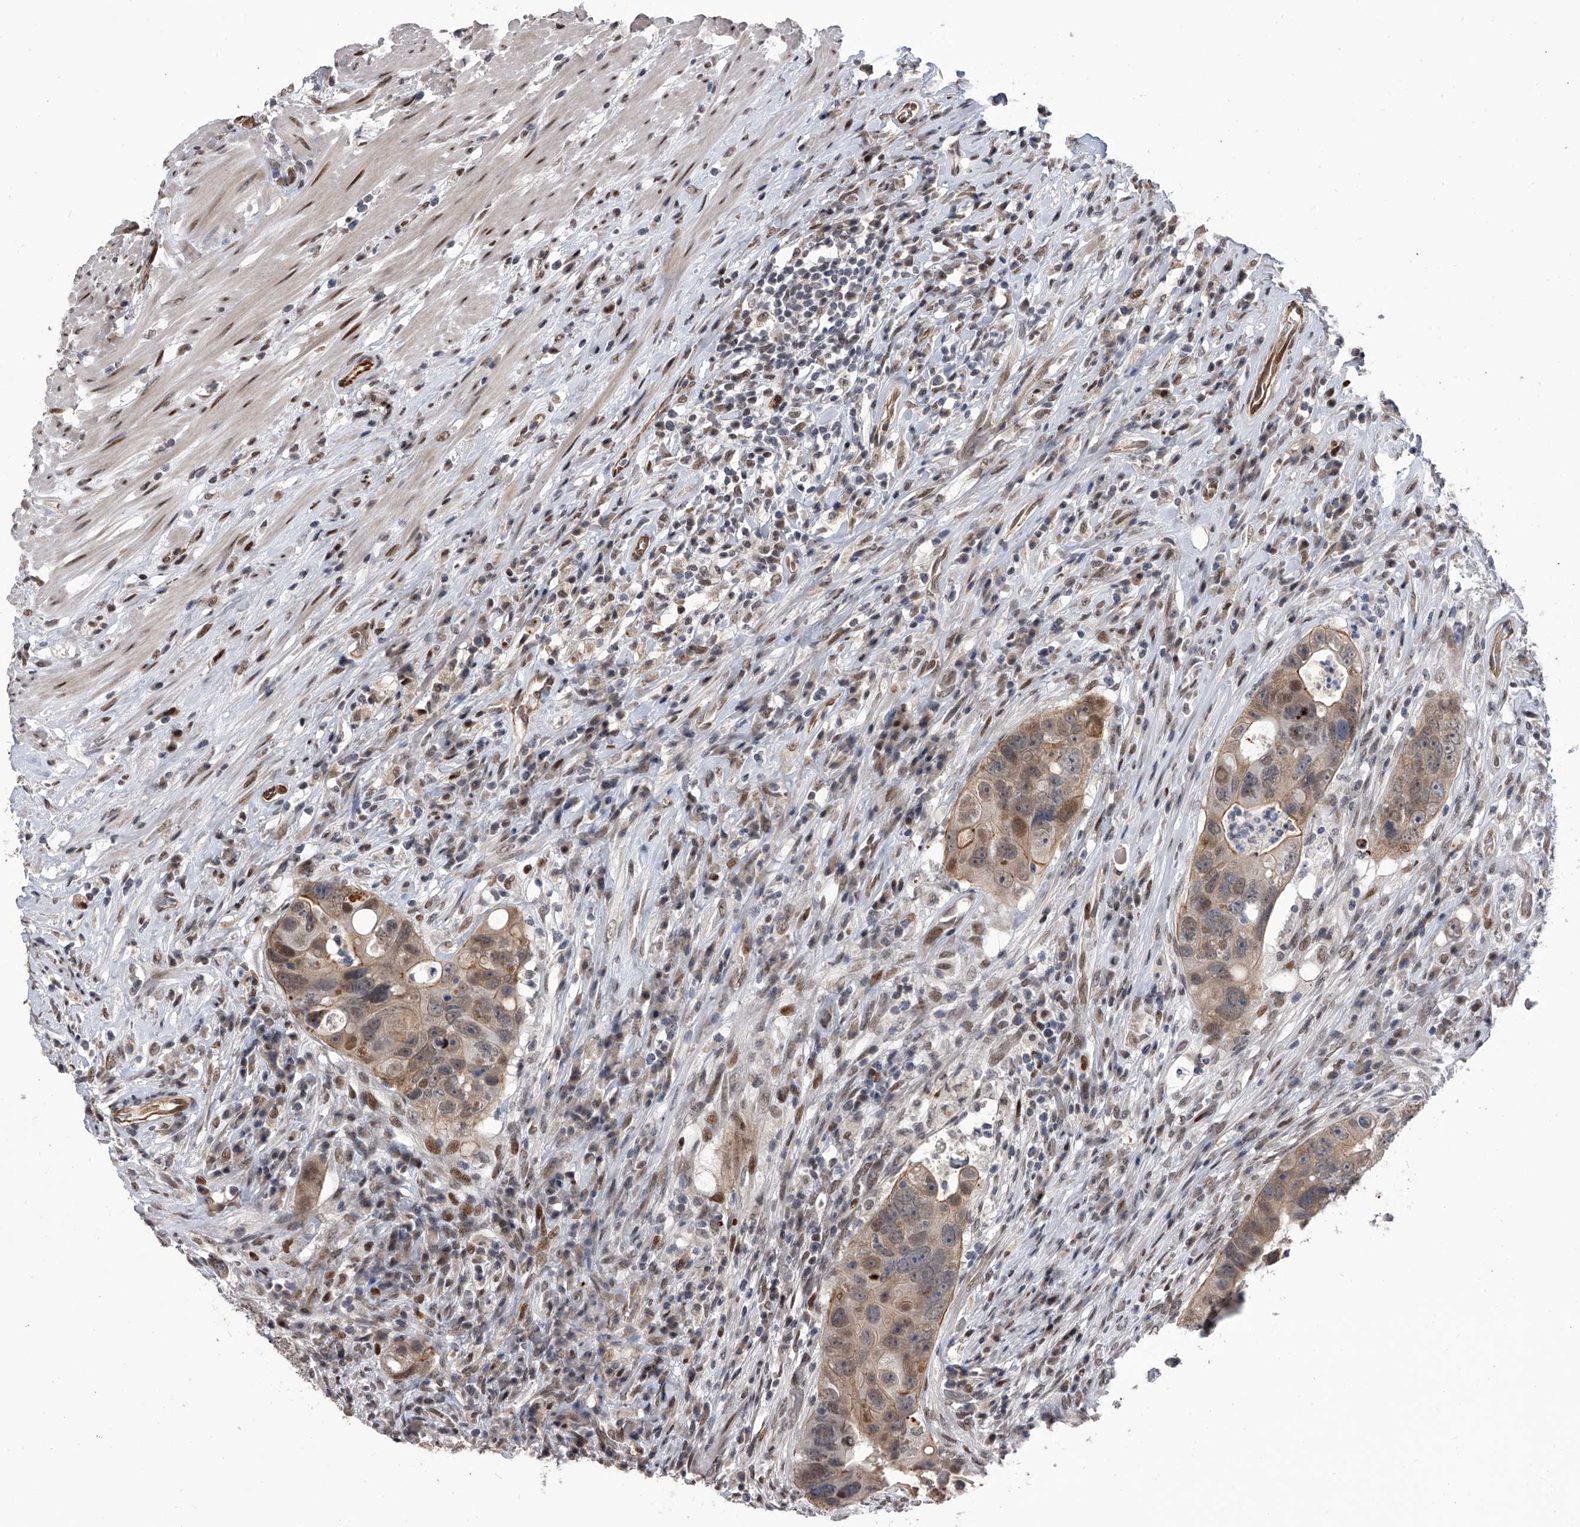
{"staining": {"intensity": "weak", "quantity": ">75%", "location": "cytoplasmic/membranous,nuclear"}, "tissue": "colorectal cancer", "cell_type": "Tumor cells", "image_type": "cancer", "snomed": [{"axis": "morphology", "description": "Adenocarcinoma, NOS"}, {"axis": "topography", "description": "Rectum"}], "caption": "Immunohistochemical staining of colorectal adenocarcinoma displays weak cytoplasmic/membranous and nuclear protein staining in about >75% of tumor cells.", "gene": "ZNF426", "patient": {"sex": "male", "age": 59}}